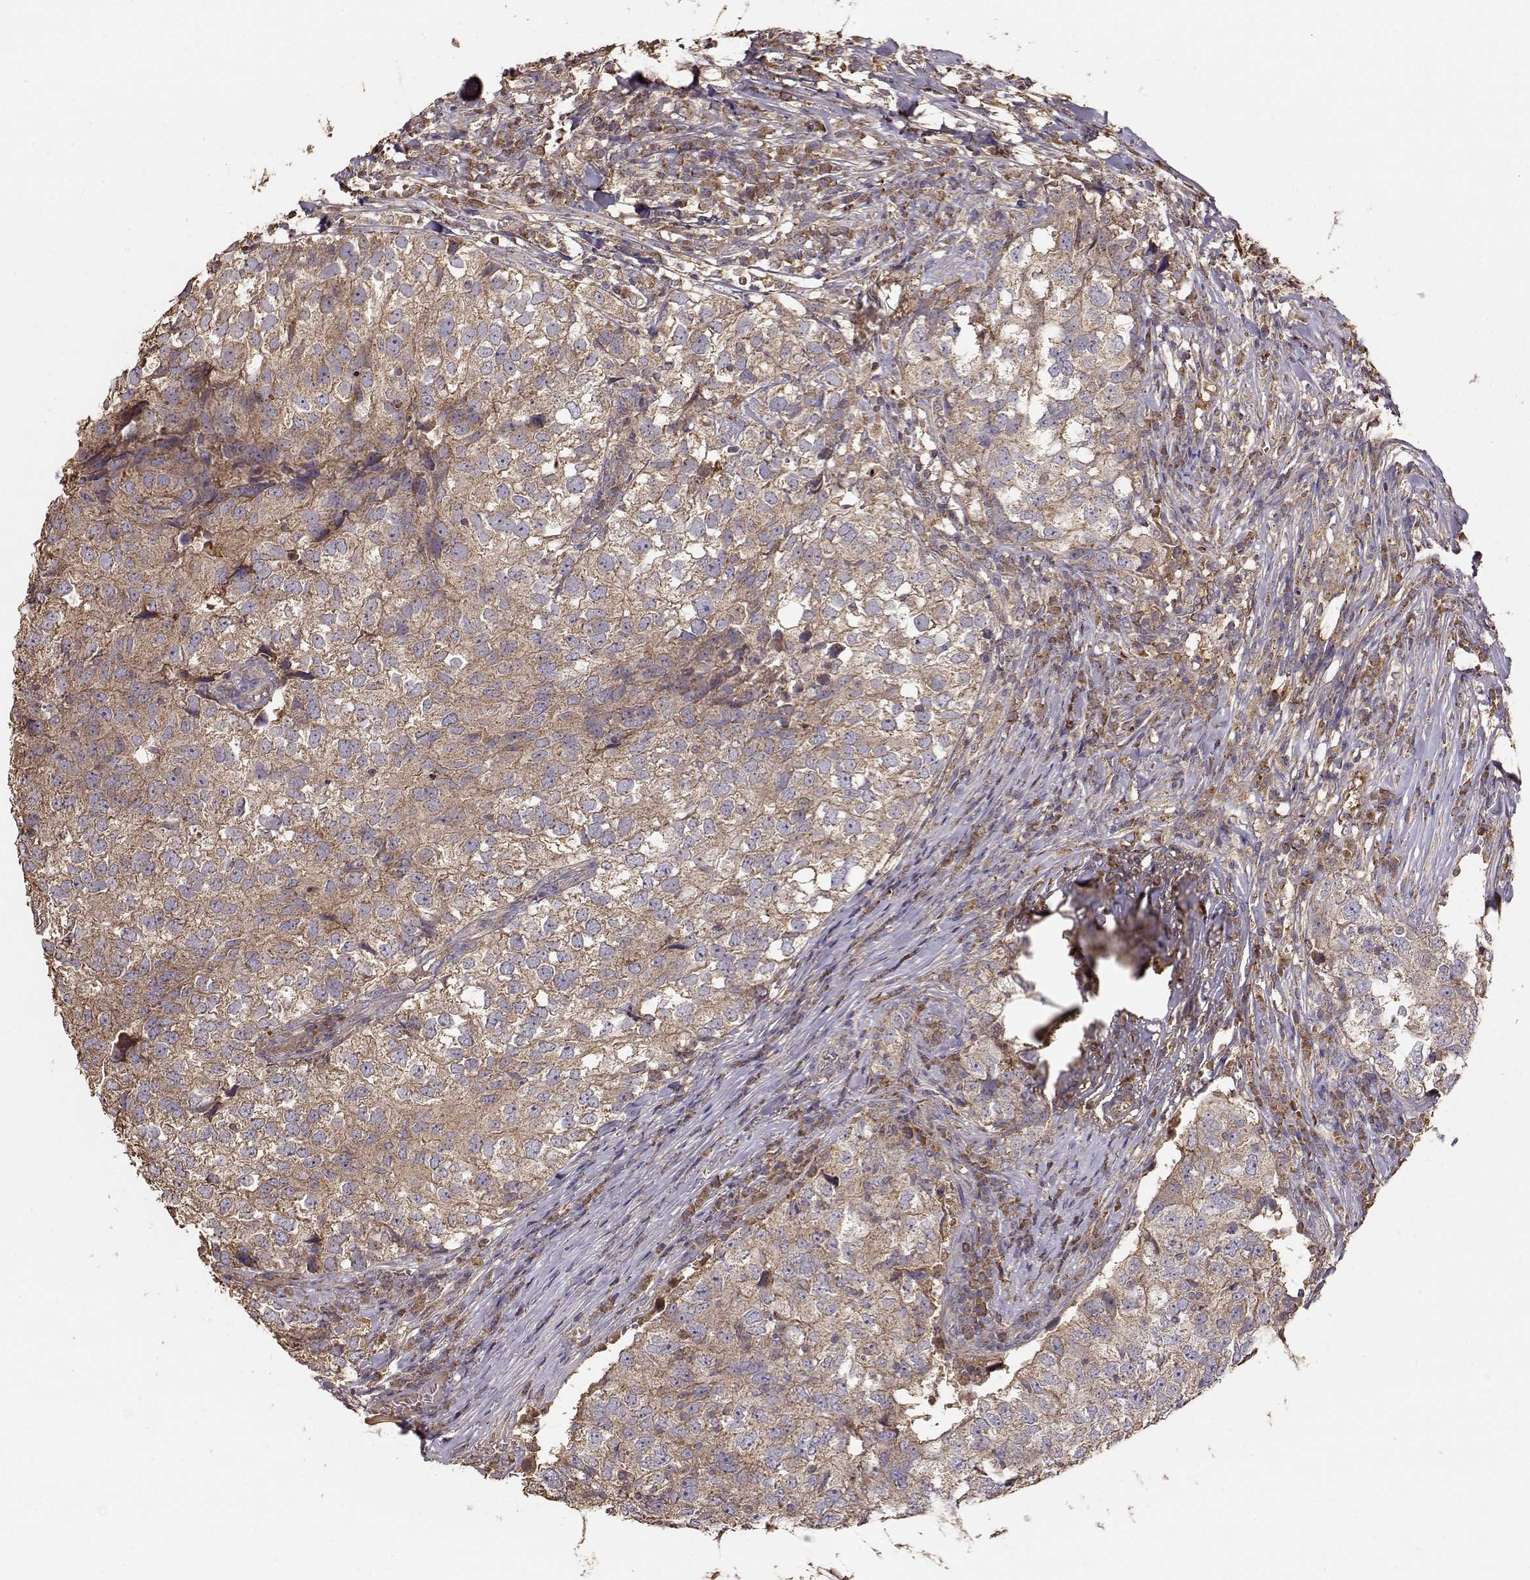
{"staining": {"intensity": "weak", "quantity": ">75%", "location": "cytoplasmic/membranous"}, "tissue": "breast cancer", "cell_type": "Tumor cells", "image_type": "cancer", "snomed": [{"axis": "morphology", "description": "Duct carcinoma"}, {"axis": "topography", "description": "Breast"}], "caption": "Immunohistochemistry (DAB (3,3'-diaminobenzidine)) staining of human intraductal carcinoma (breast) exhibits weak cytoplasmic/membranous protein staining in approximately >75% of tumor cells.", "gene": "TARS3", "patient": {"sex": "female", "age": 30}}